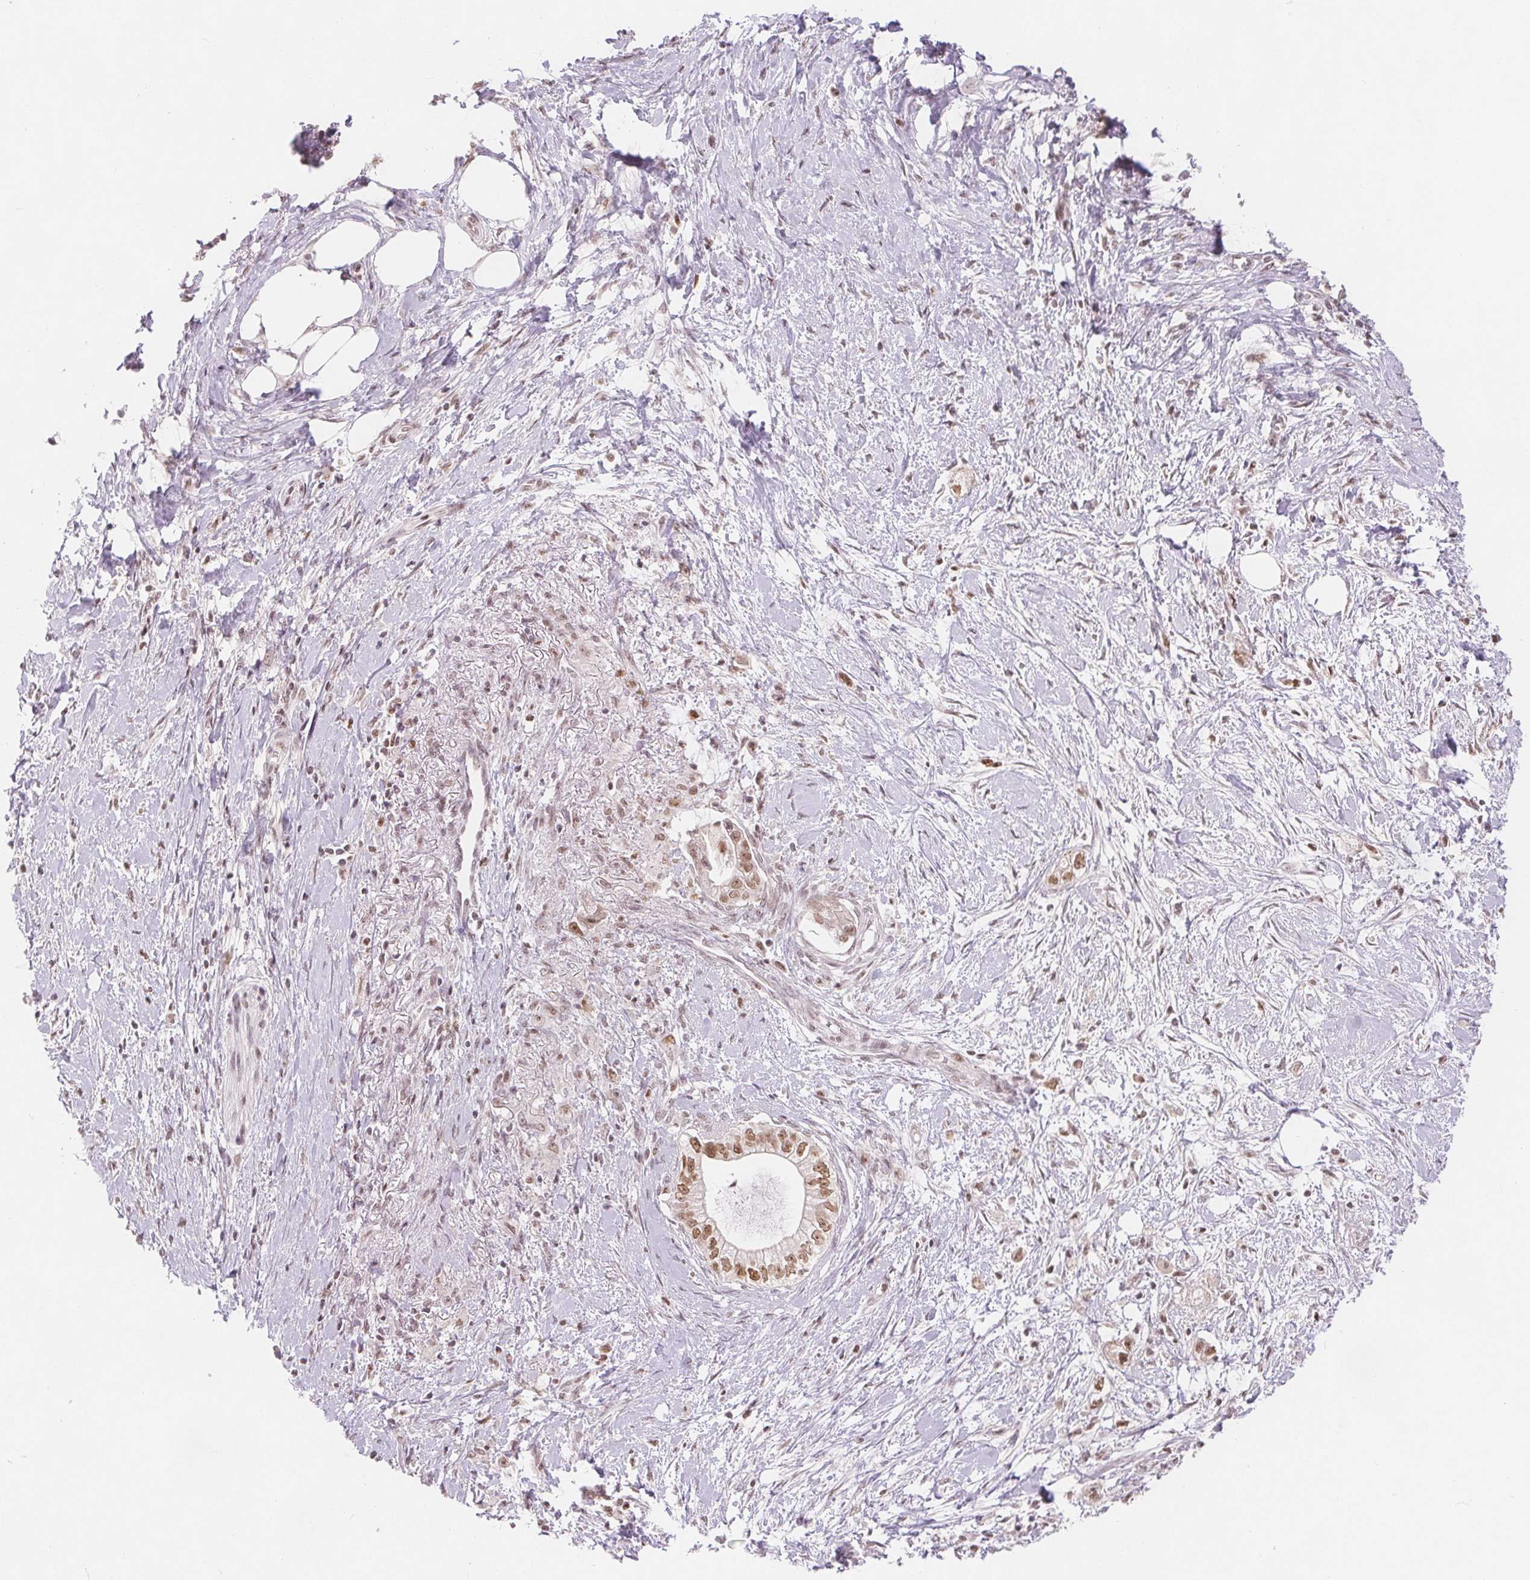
{"staining": {"intensity": "moderate", "quantity": ">75%", "location": "nuclear"}, "tissue": "pancreatic cancer", "cell_type": "Tumor cells", "image_type": "cancer", "snomed": [{"axis": "morphology", "description": "Adenocarcinoma, NOS"}, {"axis": "topography", "description": "Pancreas"}], "caption": "IHC (DAB (3,3'-diaminobenzidine)) staining of pancreatic adenocarcinoma exhibits moderate nuclear protein staining in about >75% of tumor cells.", "gene": "DEK", "patient": {"sex": "male", "age": 70}}